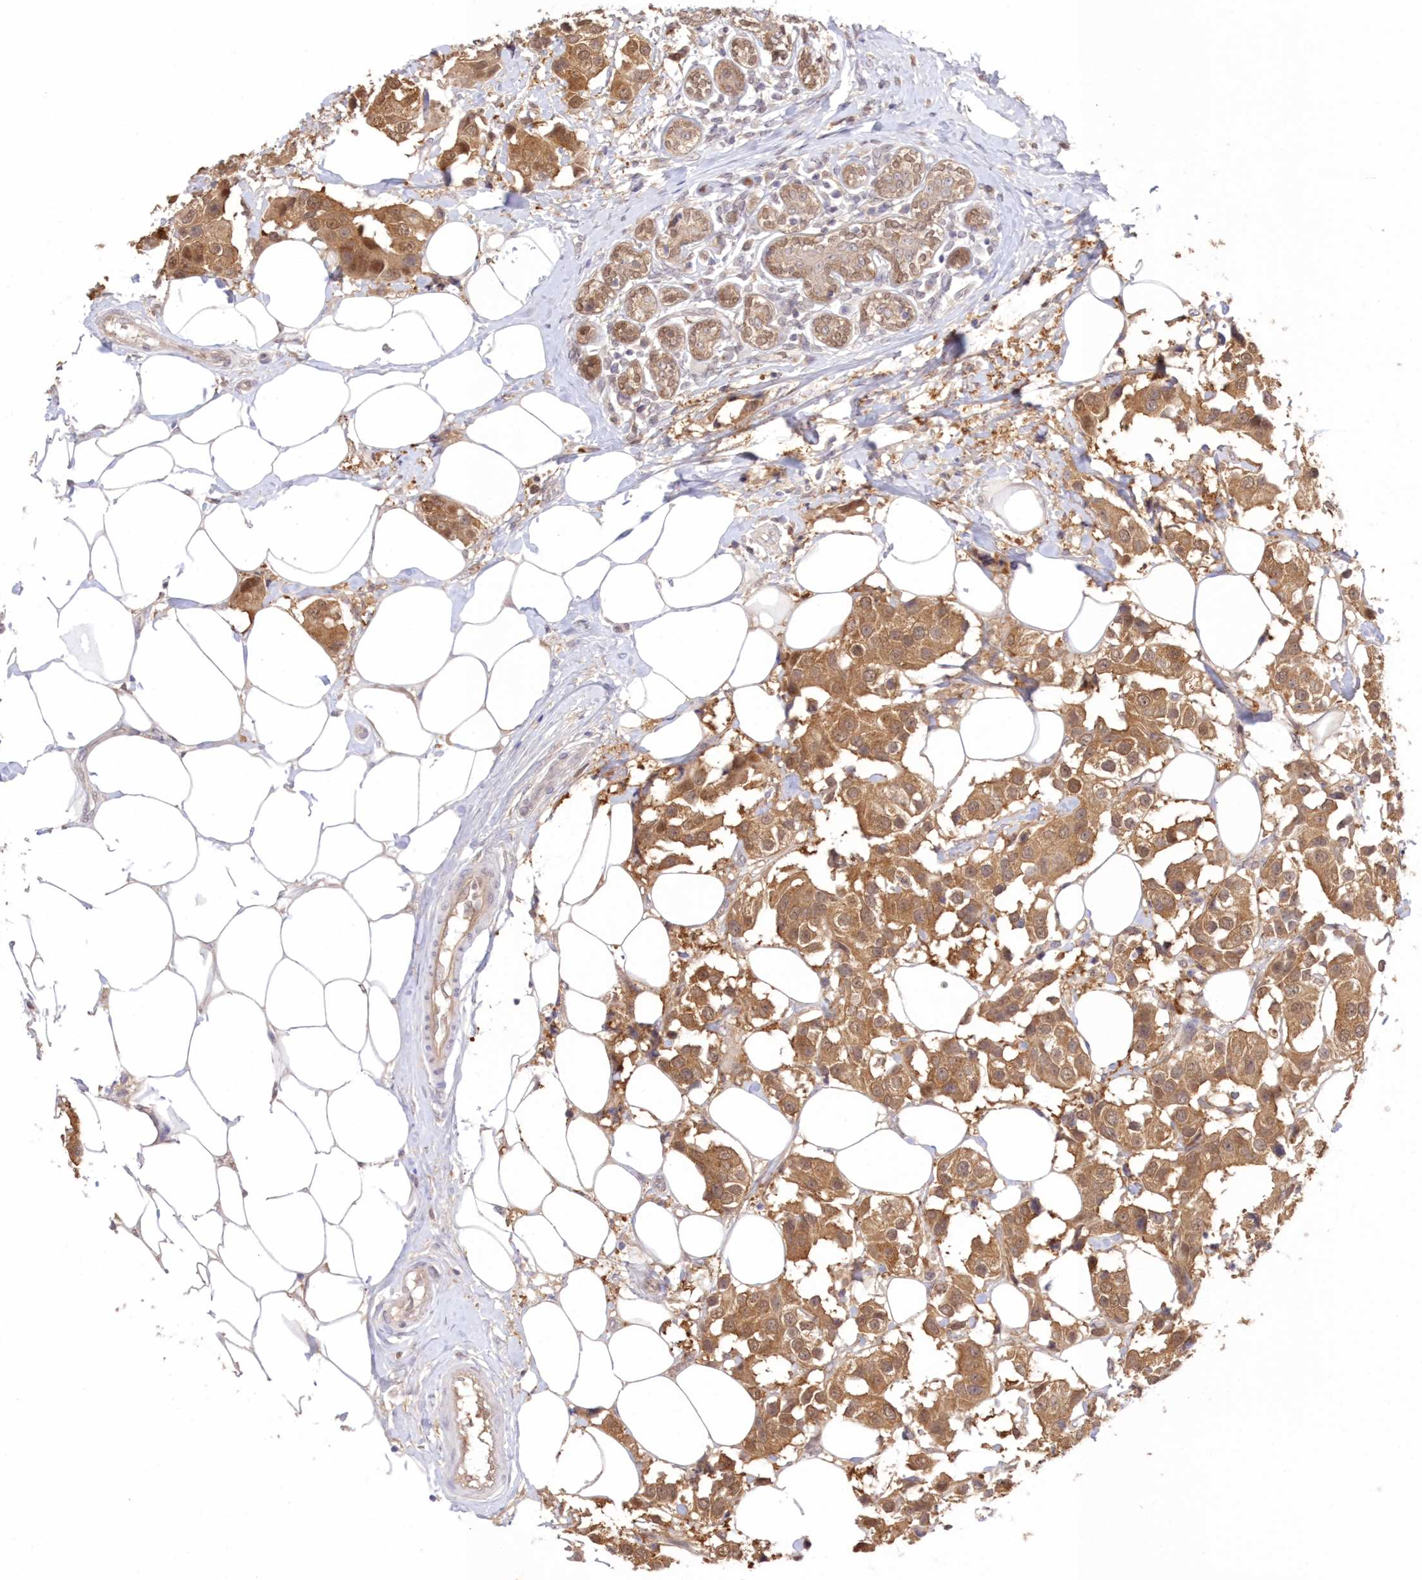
{"staining": {"intensity": "moderate", "quantity": ">75%", "location": "cytoplasmic/membranous,nuclear"}, "tissue": "breast cancer", "cell_type": "Tumor cells", "image_type": "cancer", "snomed": [{"axis": "morphology", "description": "Normal tissue, NOS"}, {"axis": "morphology", "description": "Duct carcinoma"}, {"axis": "topography", "description": "Breast"}], "caption": "A medium amount of moderate cytoplasmic/membranous and nuclear positivity is present in approximately >75% of tumor cells in breast intraductal carcinoma tissue. (Brightfield microscopy of DAB IHC at high magnification).", "gene": "RNPEP", "patient": {"sex": "female", "age": 39}}